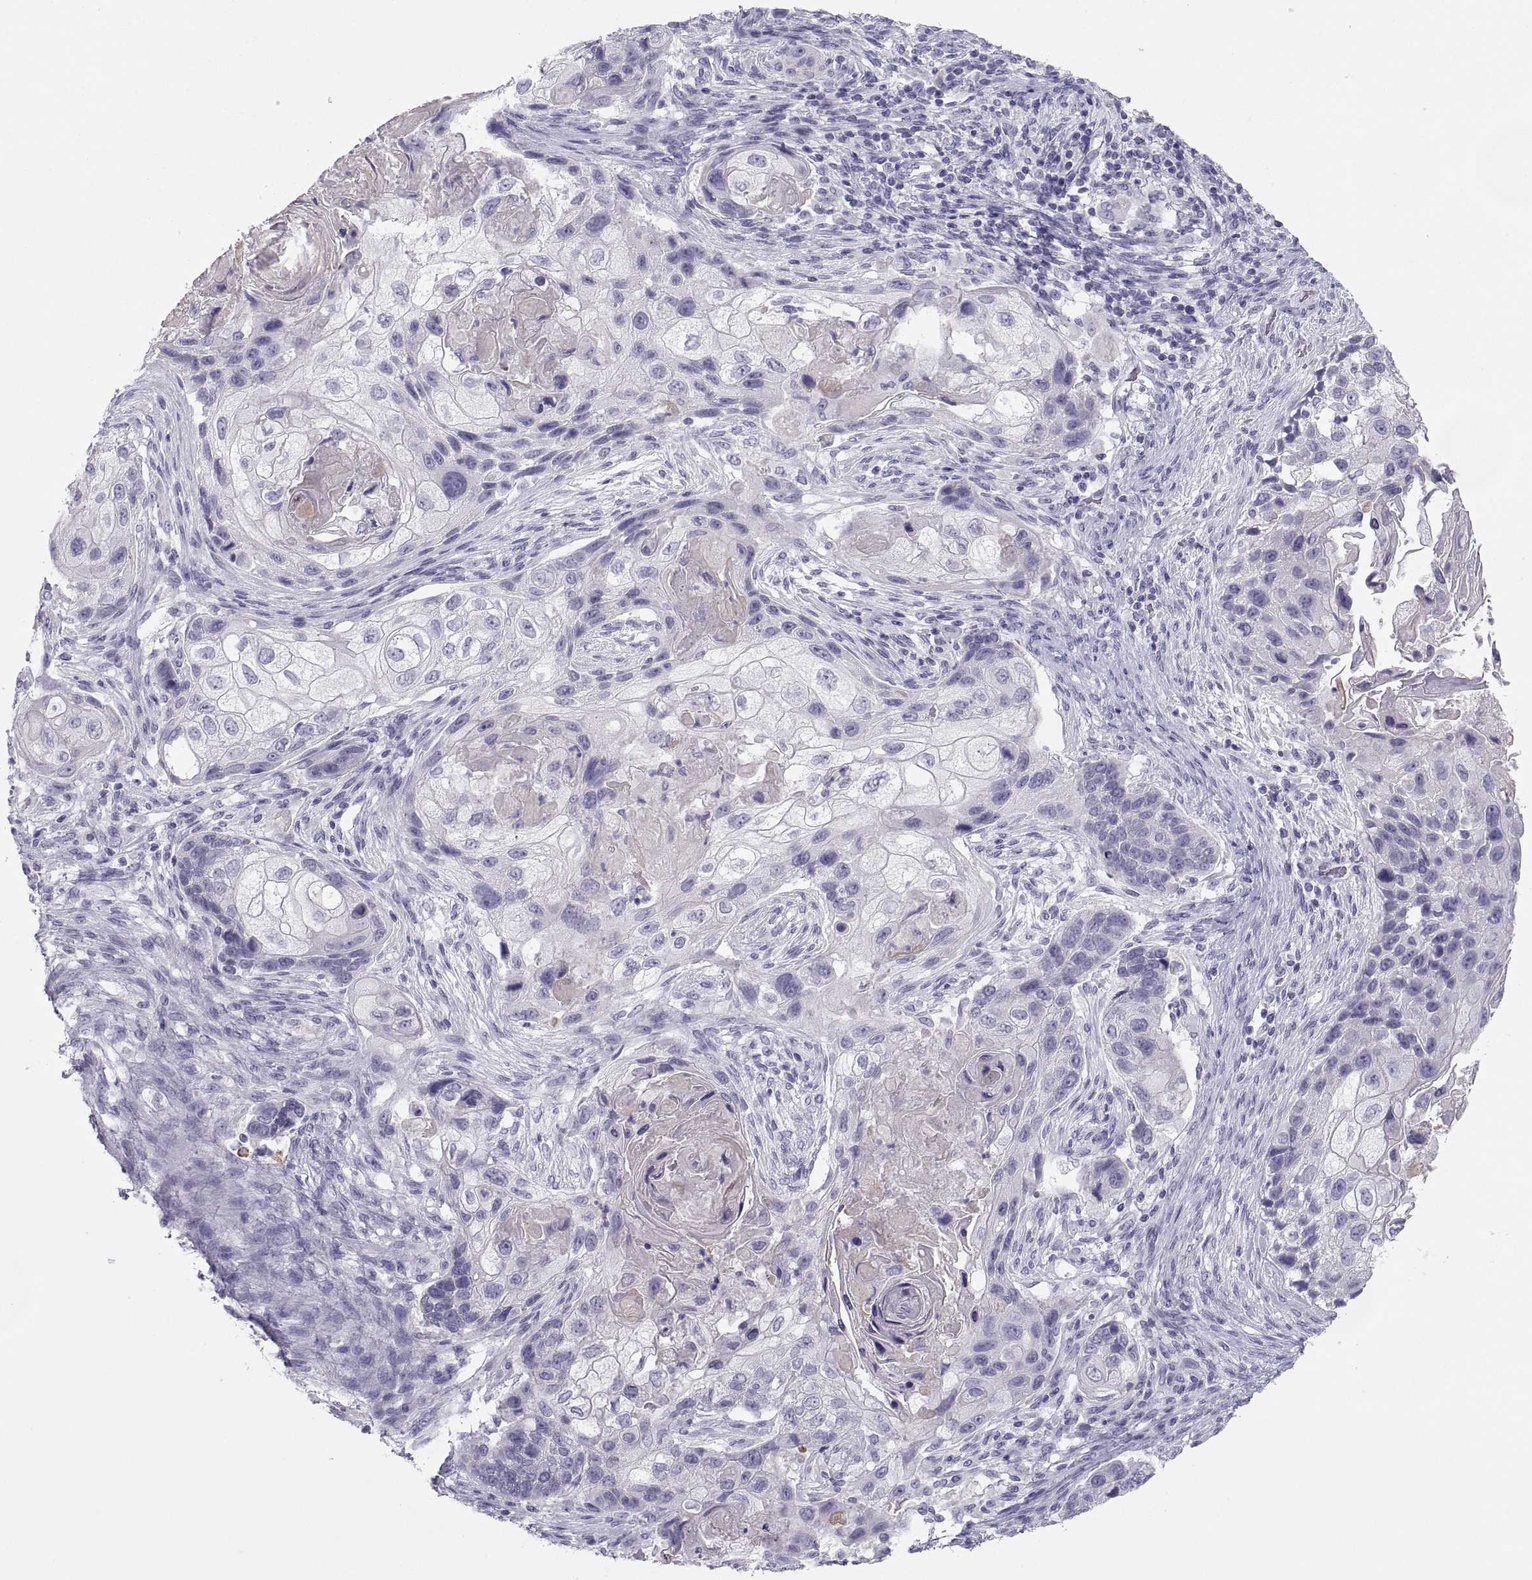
{"staining": {"intensity": "negative", "quantity": "none", "location": "none"}, "tissue": "lung cancer", "cell_type": "Tumor cells", "image_type": "cancer", "snomed": [{"axis": "morphology", "description": "Squamous cell carcinoma, NOS"}, {"axis": "topography", "description": "Lung"}], "caption": "High power microscopy photomicrograph of an immunohistochemistry image of lung cancer (squamous cell carcinoma), revealing no significant expression in tumor cells.", "gene": "MAGEB2", "patient": {"sex": "male", "age": 69}}